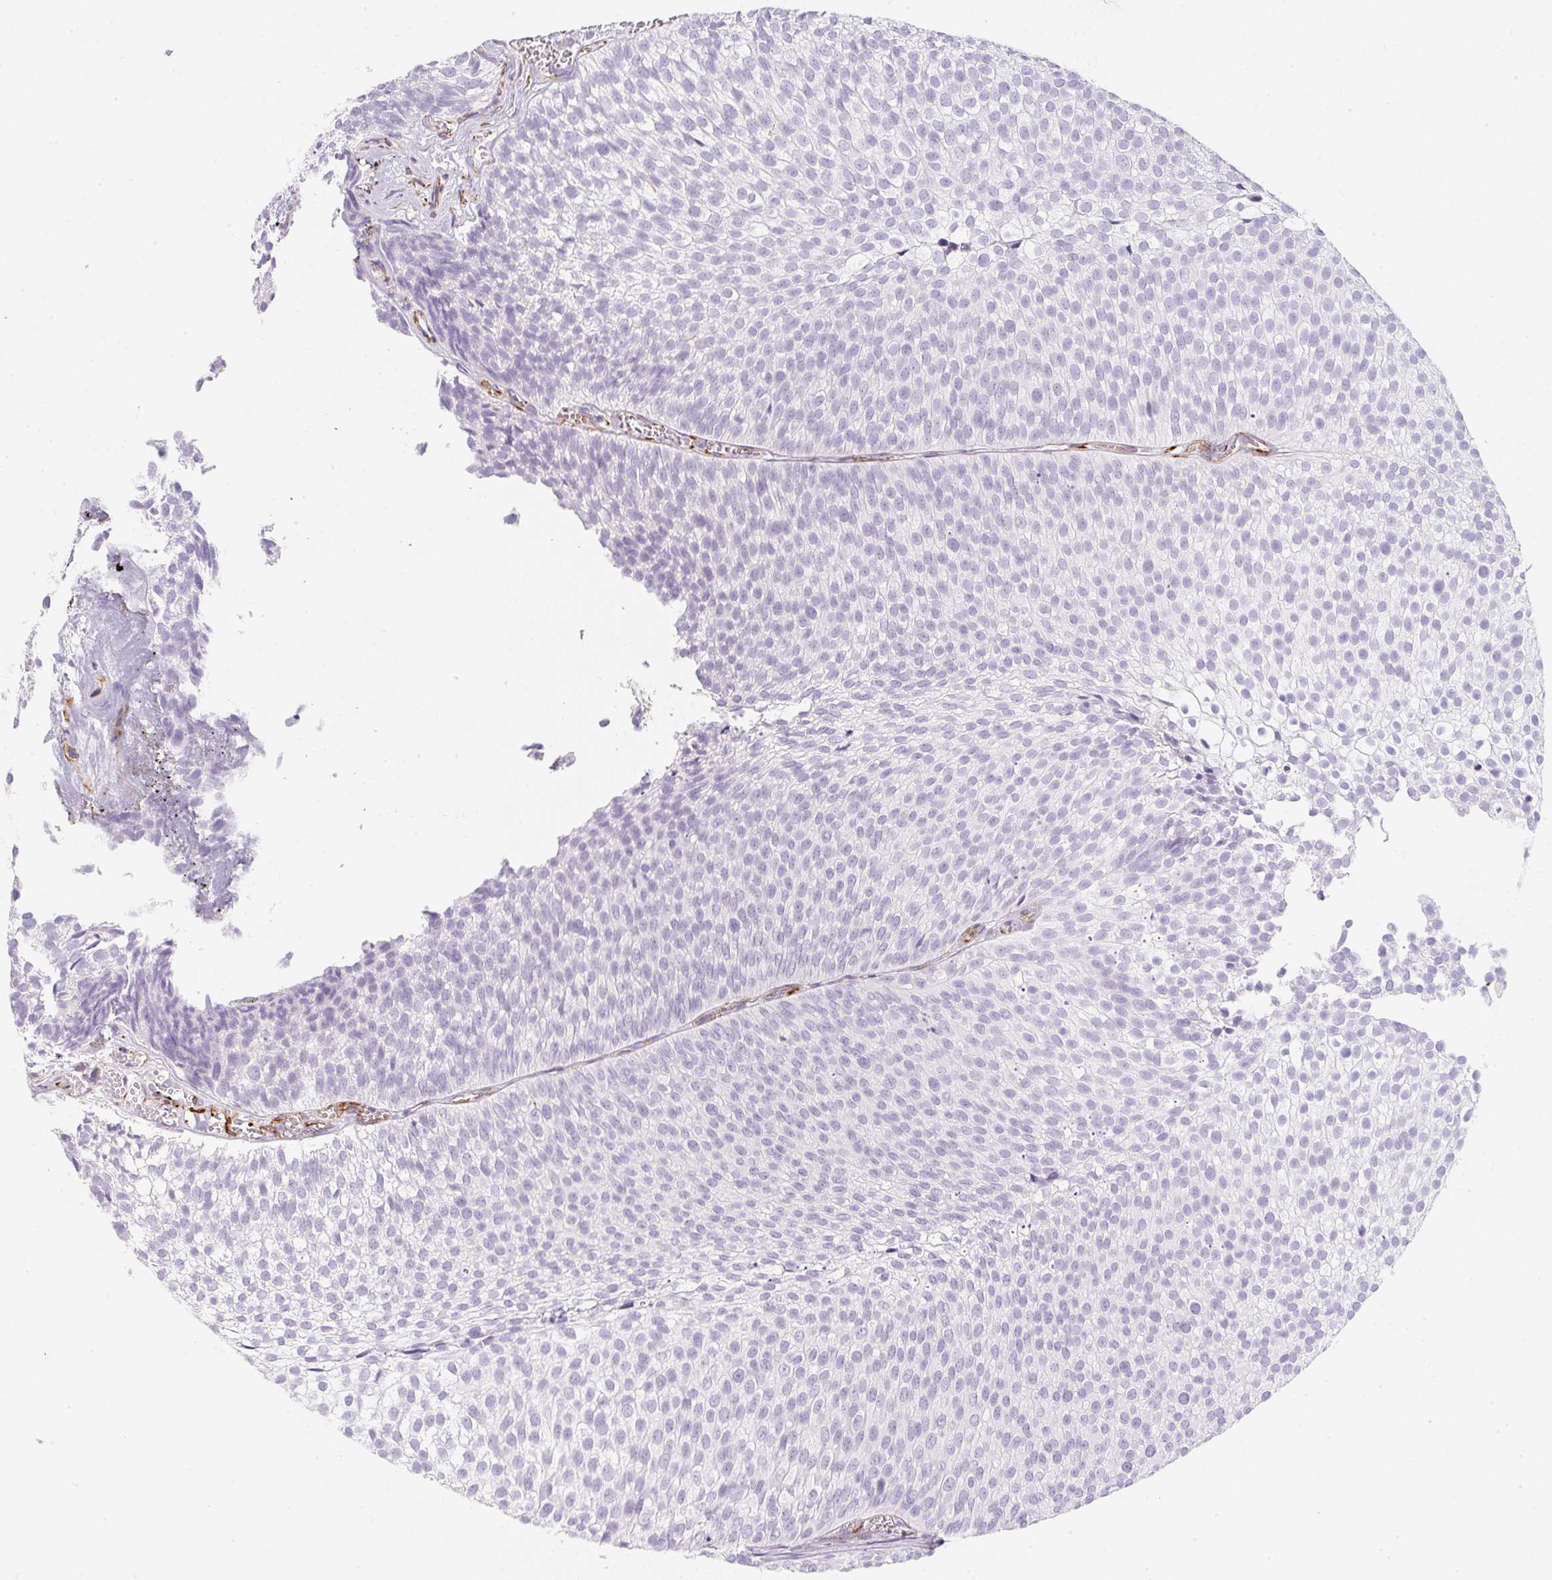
{"staining": {"intensity": "negative", "quantity": "none", "location": "none"}, "tissue": "urothelial cancer", "cell_type": "Tumor cells", "image_type": "cancer", "snomed": [{"axis": "morphology", "description": "Urothelial carcinoma, Low grade"}, {"axis": "topography", "description": "Urinary bladder"}], "caption": "A photomicrograph of urothelial carcinoma (low-grade) stained for a protein demonstrates no brown staining in tumor cells.", "gene": "ZNF689", "patient": {"sex": "male", "age": 91}}